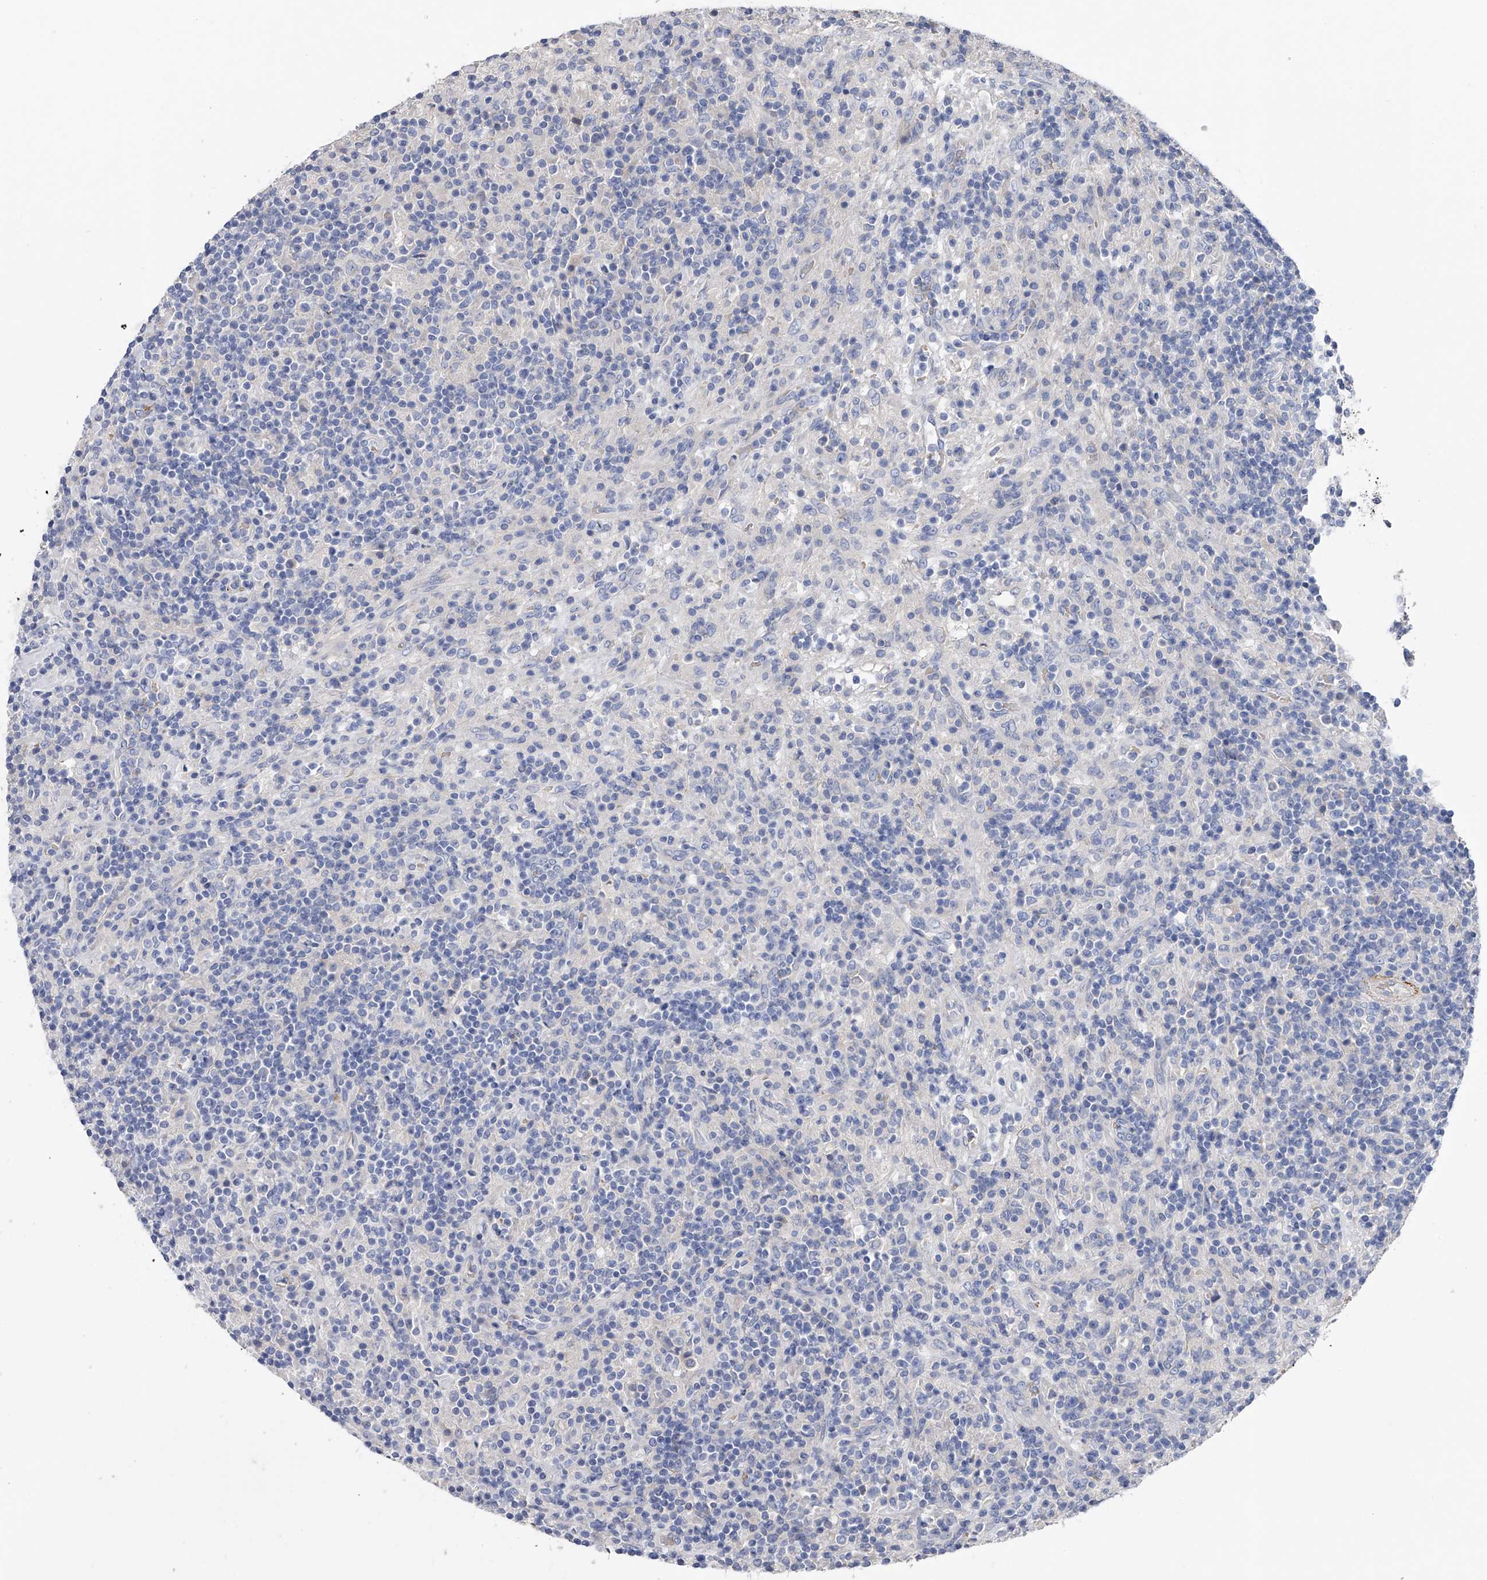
{"staining": {"intensity": "negative", "quantity": "none", "location": "none"}, "tissue": "lymphoma", "cell_type": "Tumor cells", "image_type": "cancer", "snomed": [{"axis": "morphology", "description": "Hodgkin's disease, NOS"}, {"axis": "topography", "description": "Lymph node"}], "caption": "Hodgkin's disease was stained to show a protein in brown. There is no significant positivity in tumor cells.", "gene": "RWDD2A", "patient": {"sex": "male", "age": 70}}